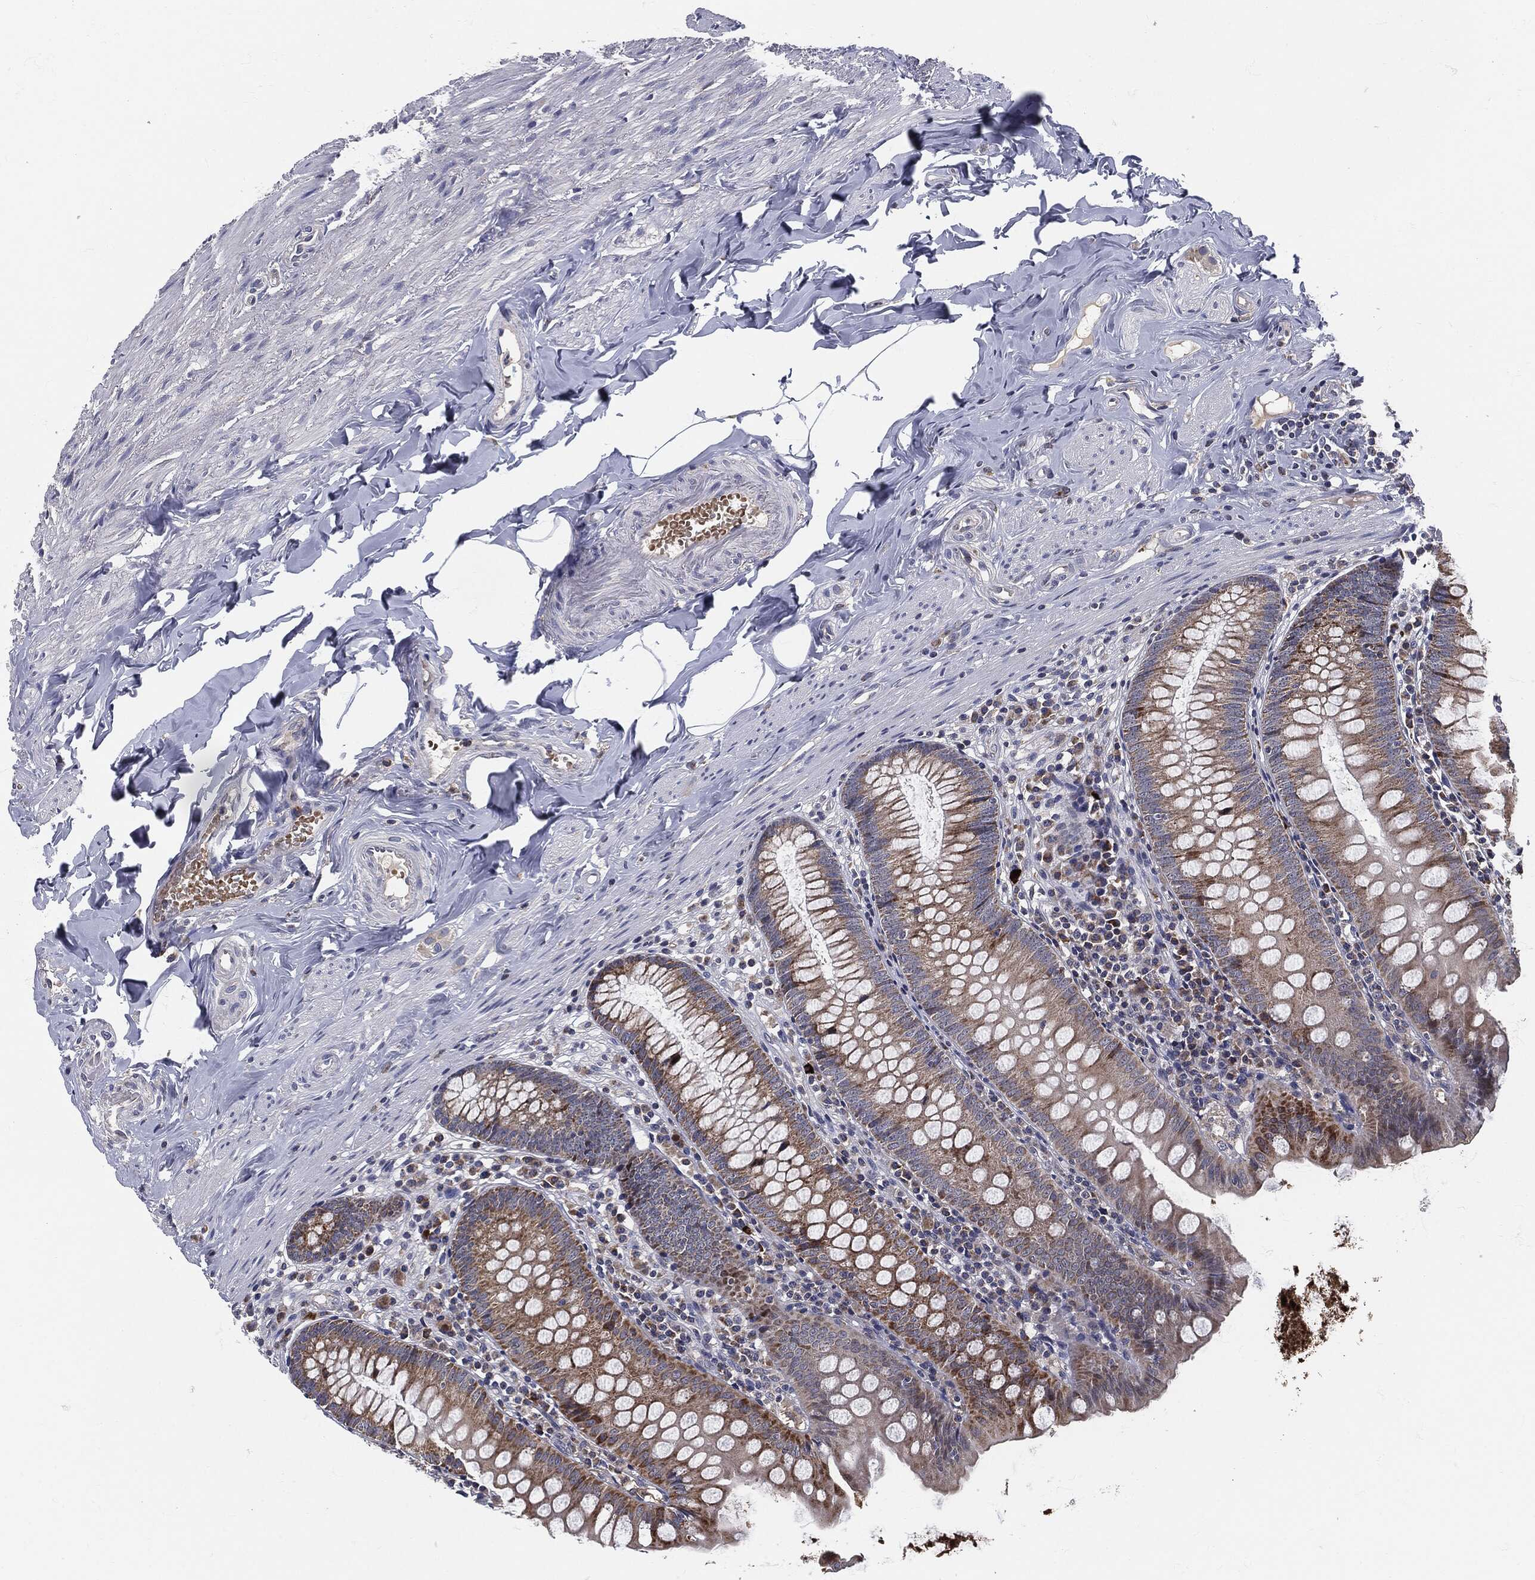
{"staining": {"intensity": "strong", "quantity": "25%-75%", "location": "cytoplasmic/membranous"}, "tissue": "appendix", "cell_type": "Glandular cells", "image_type": "normal", "snomed": [{"axis": "morphology", "description": "Normal tissue, NOS"}, {"axis": "topography", "description": "Appendix"}], "caption": "Immunohistochemistry histopathology image of normal appendix stained for a protein (brown), which demonstrates high levels of strong cytoplasmic/membranous positivity in approximately 25%-75% of glandular cells.", "gene": "SIGLEC9", "patient": {"sex": "female", "age": 82}}